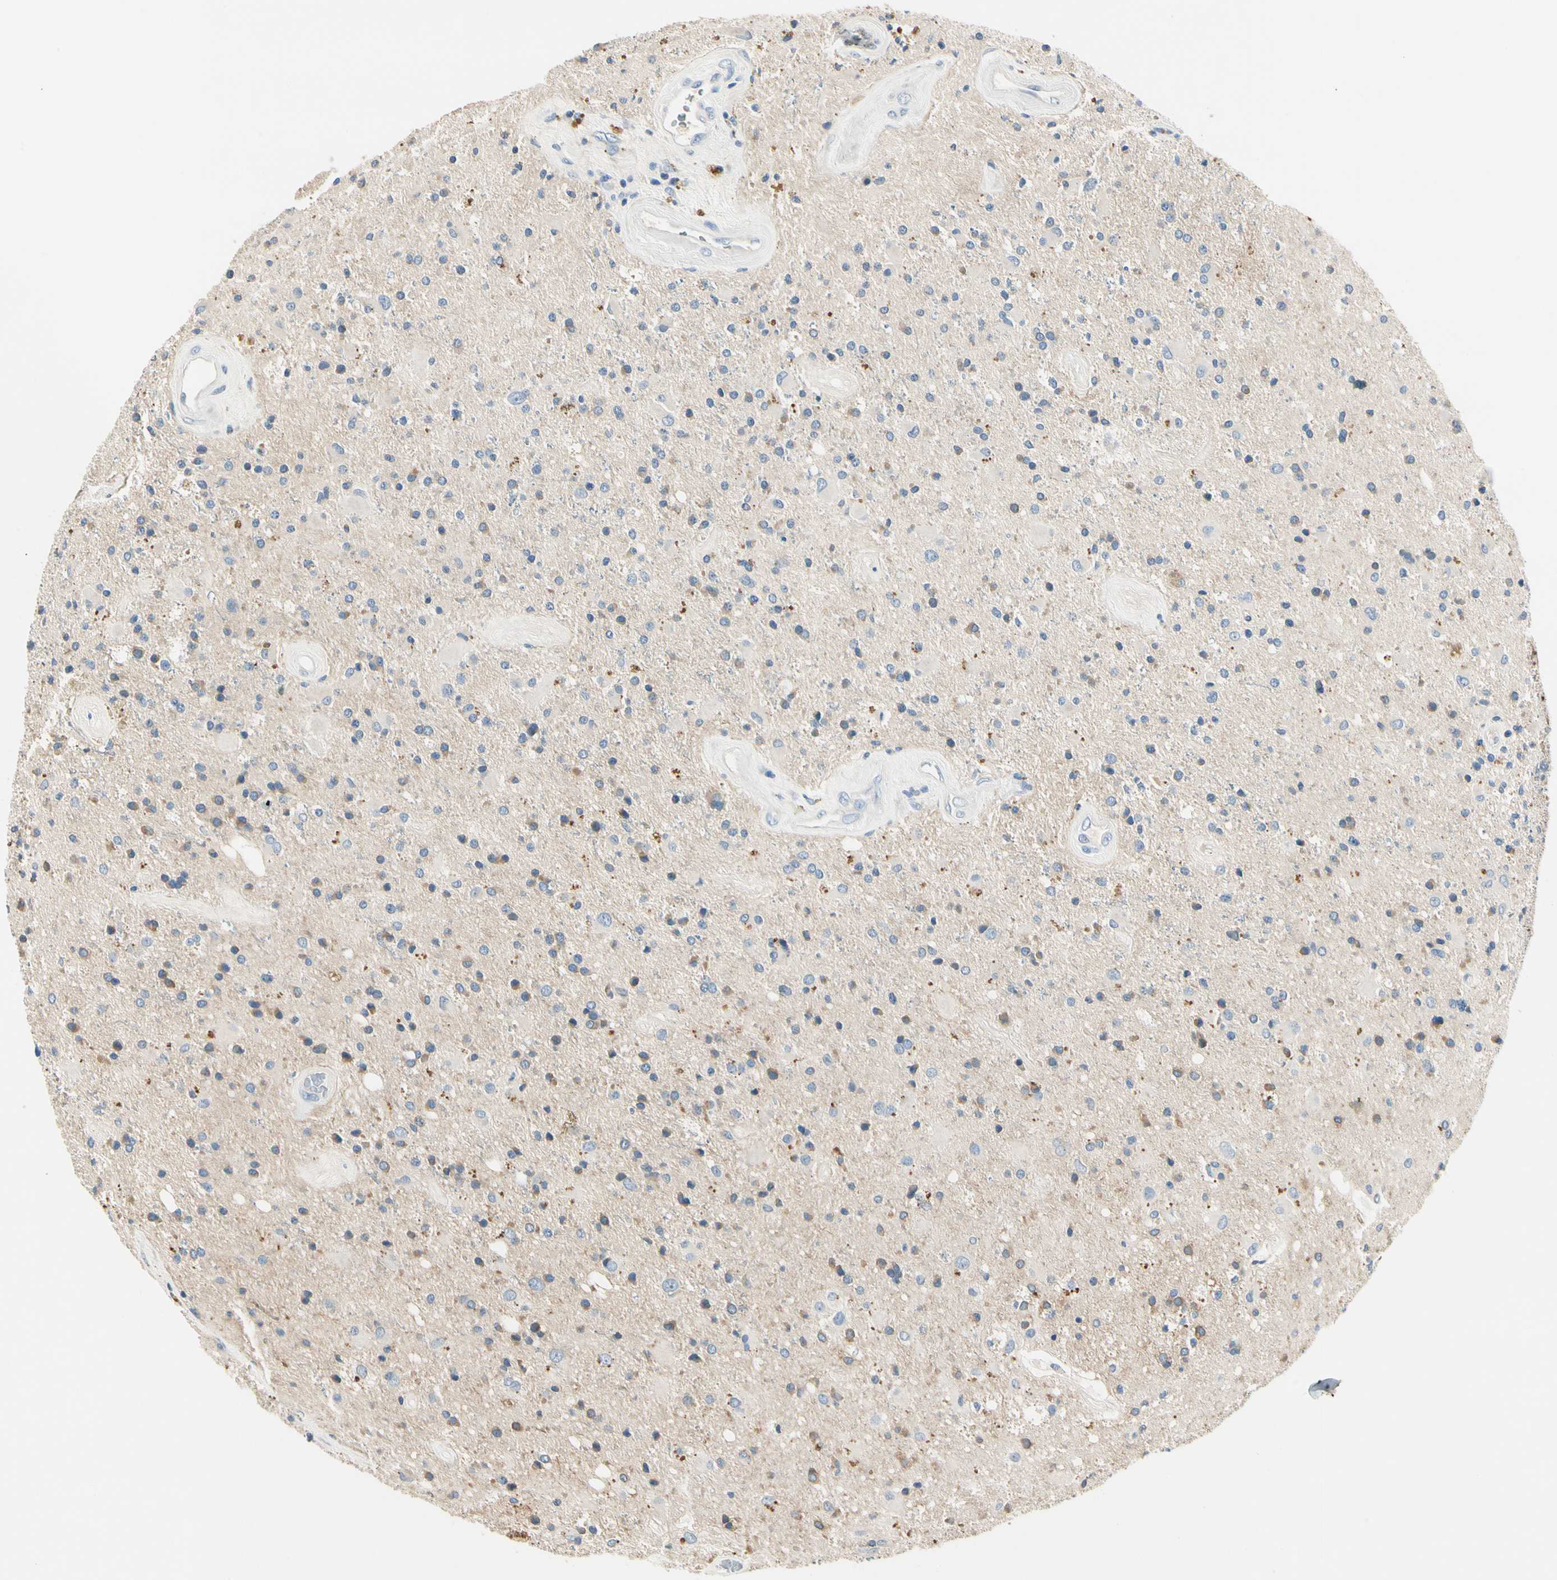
{"staining": {"intensity": "weak", "quantity": "<25%", "location": "cytoplasmic/membranous"}, "tissue": "glioma", "cell_type": "Tumor cells", "image_type": "cancer", "snomed": [{"axis": "morphology", "description": "Glioma, malignant, Low grade"}, {"axis": "topography", "description": "Brain"}], "caption": "Protein analysis of malignant low-grade glioma reveals no significant expression in tumor cells.", "gene": "TGFBR3", "patient": {"sex": "male", "age": 58}}